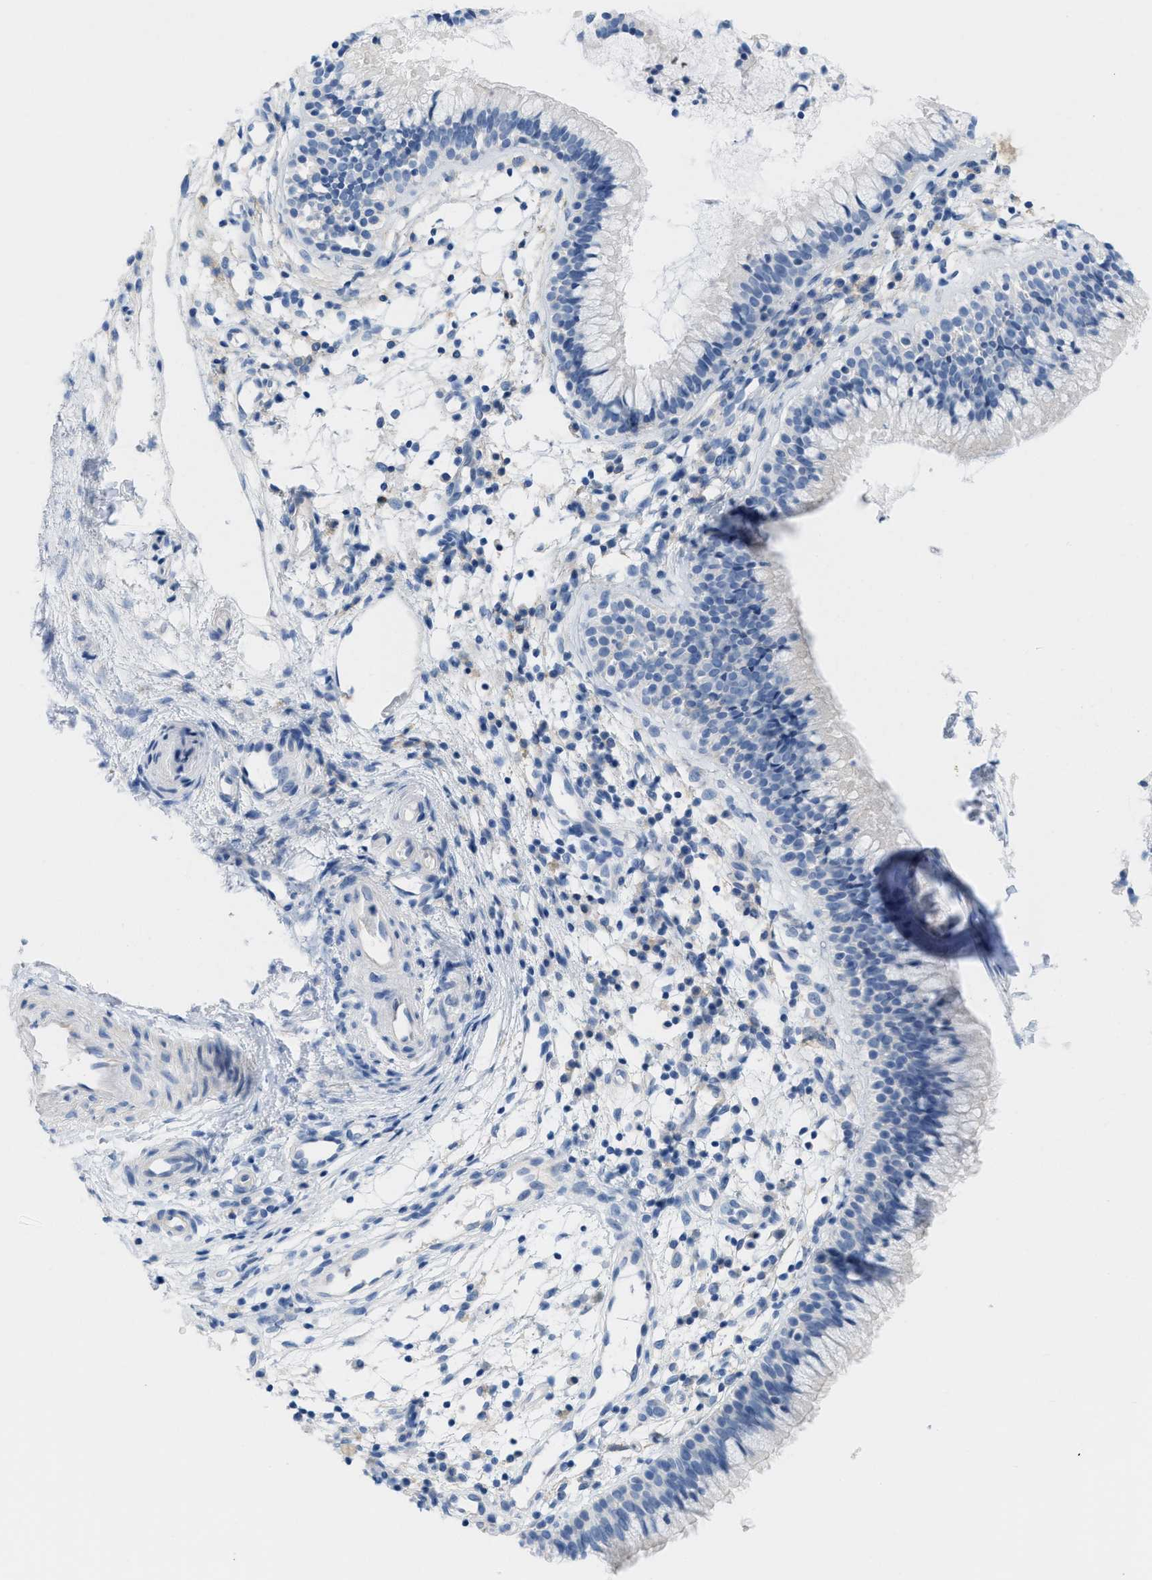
{"staining": {"intensity": "negative", "quantity": "none", "location": "none"}, "tissue": "nasopharynx", "cell_type": "Respiratory epithelial cells", "image_type": "normal", "snomed": [{"axis": "morphology", "description": "Normal tissue, NOS"}, {"axis": "topography", "description": "Nasopharynx"}], "caption": "DAB (3,3'-diaminobenzidine) immunohistochemical staining of normal human nasopharynx demonstrates no significant positivity in respiratory epithelial cells. (IHC, brightfield microscopy, high magnification).", "gene": "SLC3A2", "patient": {"sex": "male", "age": 21}}